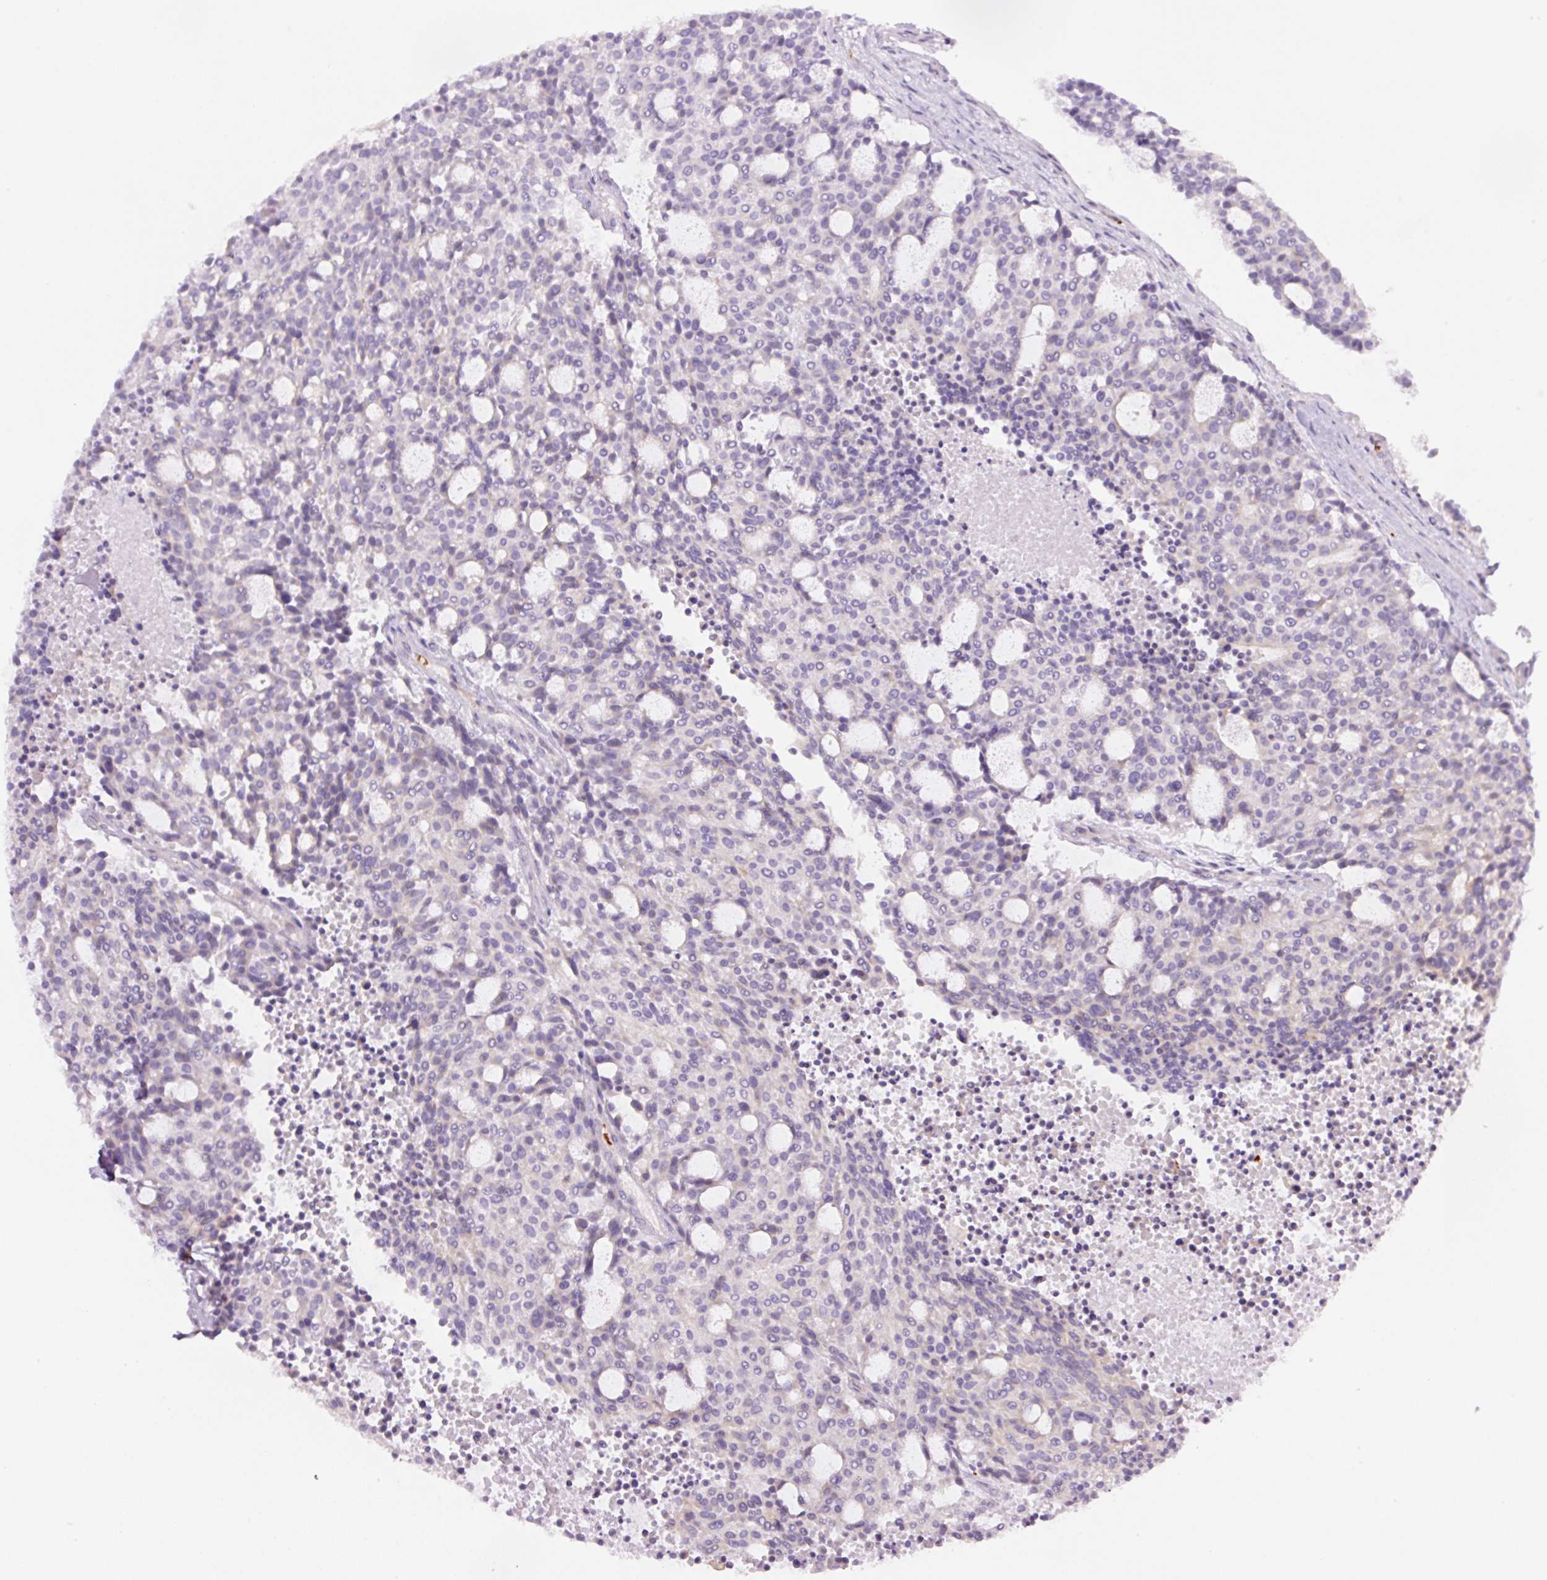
{"staining": {"intensity": "negative", "quantity": "none", "location": "none"}, "tissue": "carcinoid", "cell_type": "Tumor cells", "image_type": "cancer", "snomed": [{"axis": "morphology", "description": "Carcinoid, malignant, NOS"}, {"axis": "topography", "description": "Pancreas"}], "caption": "There is no significant staining in tumor cells of carcinoid.", "gene": "SH2D6", "patient": {"sex": "female", "age": 54}}